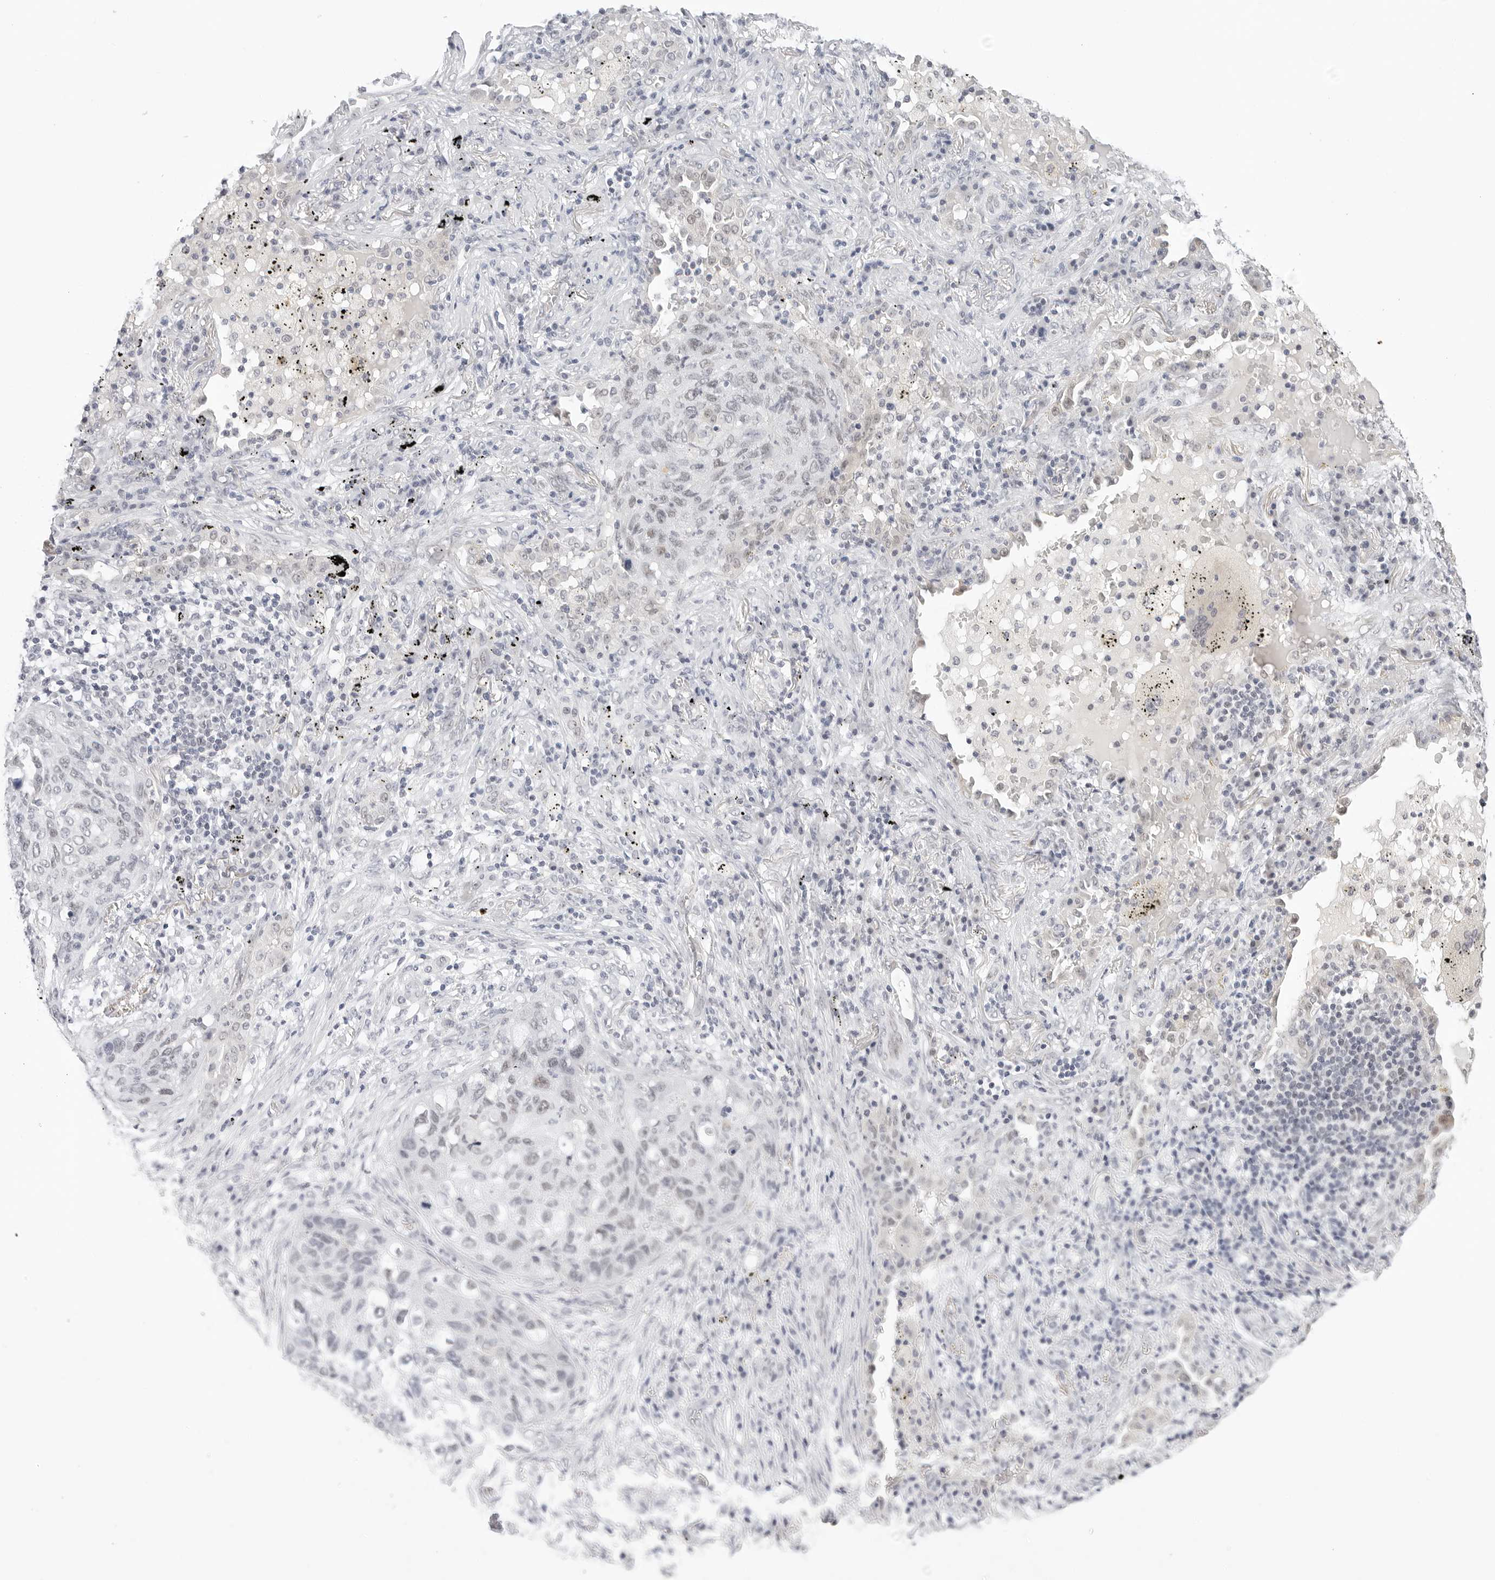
{"staining": {"intensity": "negative", "quantity": "none", "location": "none"}, "tissue": "lung cancer", "cell_type": "Tumor cells", "image_type": "cancer", "snomed": [{"axis": "morphology", "description": "Squamous cell carcinoma, NOS"}, {"axis": "topography", "description": "Lung"}], "caption": "DAB (3,3'-diaminobenzidine) immunohistochemical staining of human lung squamous cell carcinoma shows no significant expression in tumor cells. The staining was performed using DAB (3,3'-diaminobenzidine) to visualize the protein expression in brown, while the nuclei were stained in blue with hematoxylin (Magnification: 20x).", "gene": "TSEN2", "patient": {"sex": "female", "age": 63}}